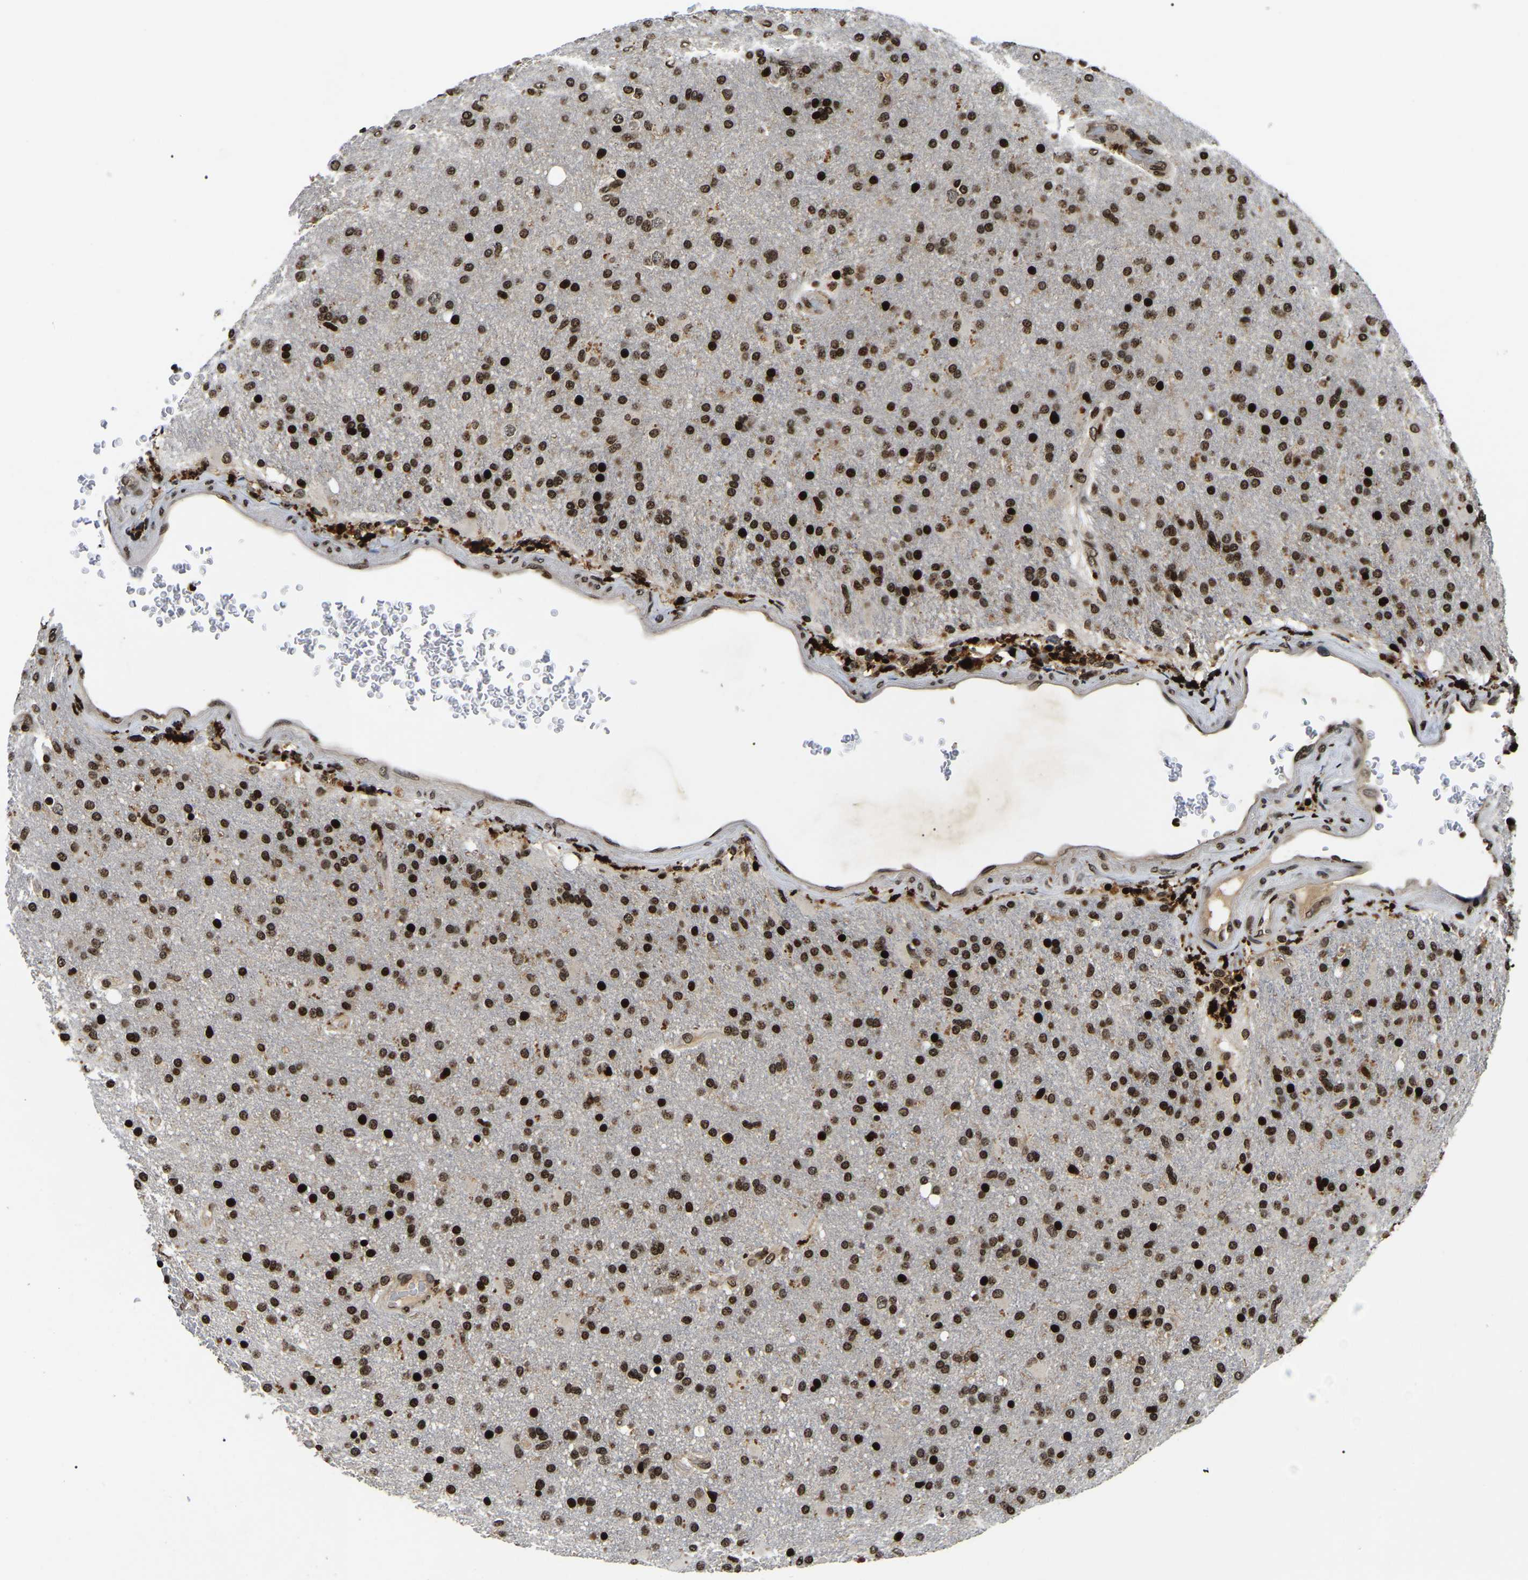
{"staining": {"intensity": "strong", "quantity": ">75%", "location": "nuclear"}, "tissue": "glioma", "cell_type": "Tumor cells", "image_type": "cancer", "snomed": [{"axis": "morphology", "description": "Glioma, malignant, High grade"}, {"axis": "topography", "description": "Brain"}], "caption": "Protein expression analysis of glioma displays strong nuclear staining in about >75% of tumor cells.", "gene": "LRRC61", "patient": {"sex": "male", "age": 72}}